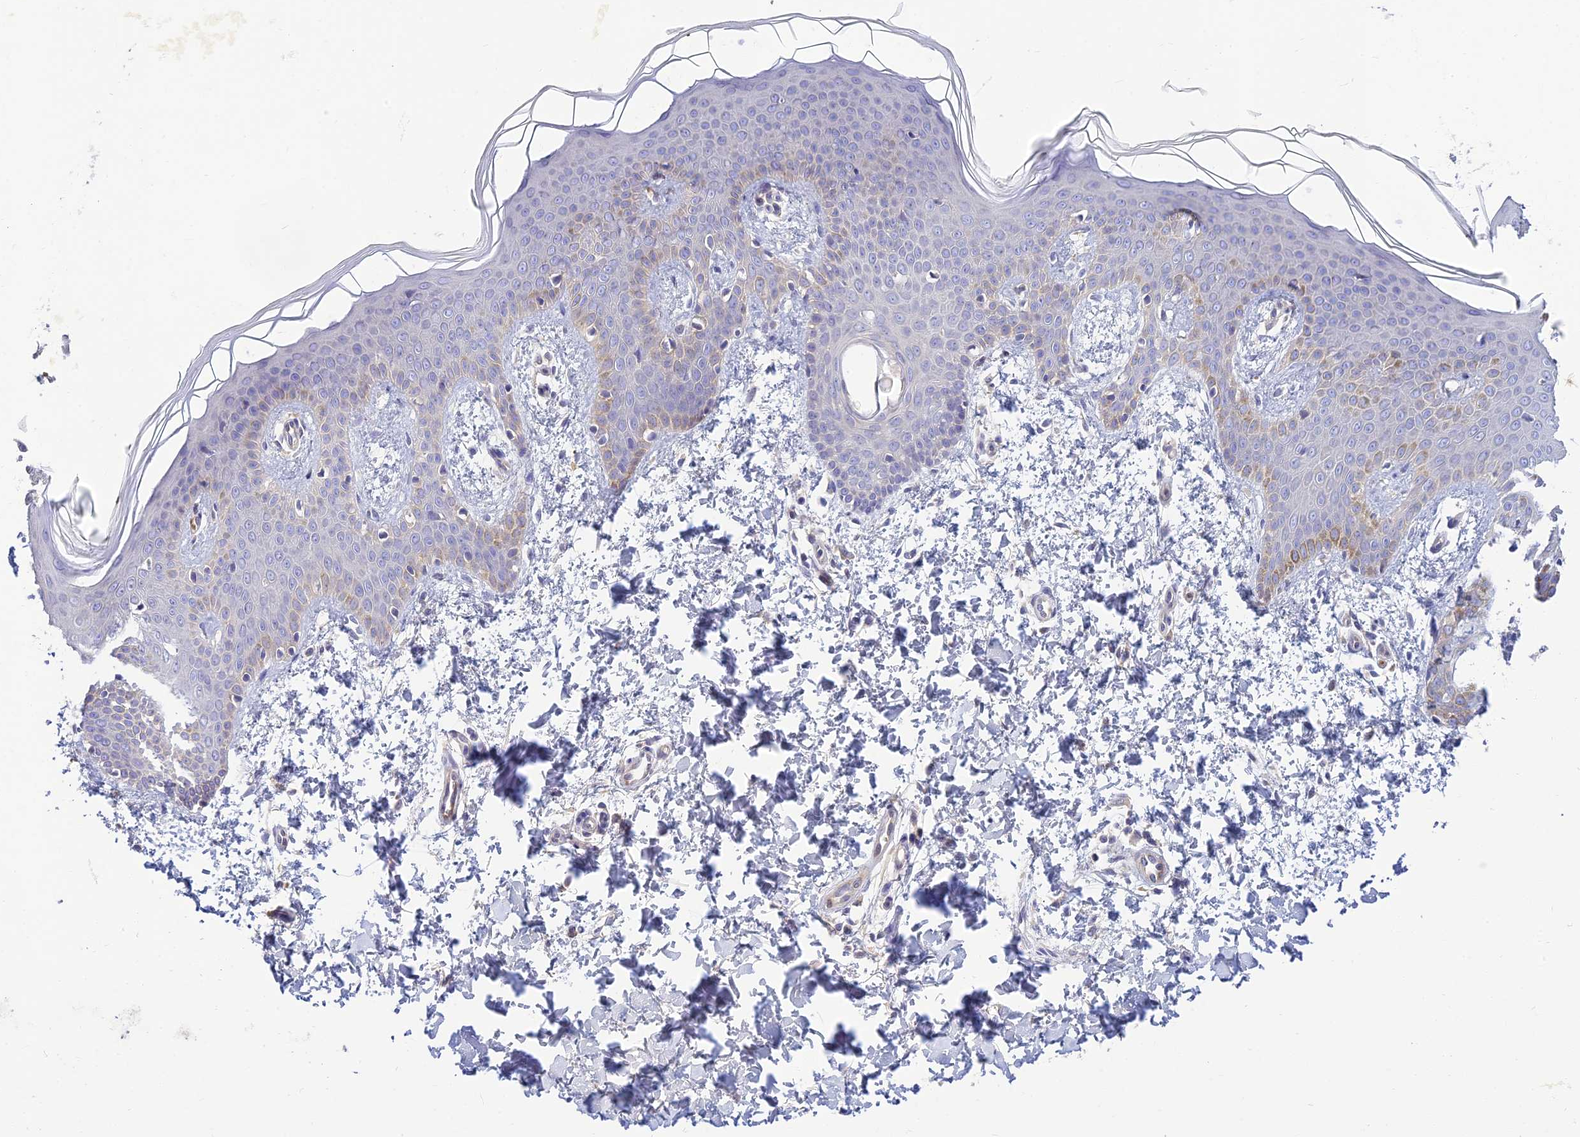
{"staining": {"intensity": "negative", "quantity": "none", "location": "none"}, "tissue": "skin", "cell_type": "Fibroblasts", "image_type": "normal", "snomed": [{"axis": "morphology", "description": "Normal tissue, NOS"}, {"axis": "topography", "description": "Skin"}], "caption": "Fibroblasts are negative for brown protein staining in normal skin. (DAB (3,3'-diaminobenzidine) immunohistochemistry (IHC) with hematoxylin counter stain).", "gene": "CLIP4", "patient": {"sex": "male", "age": 36}}